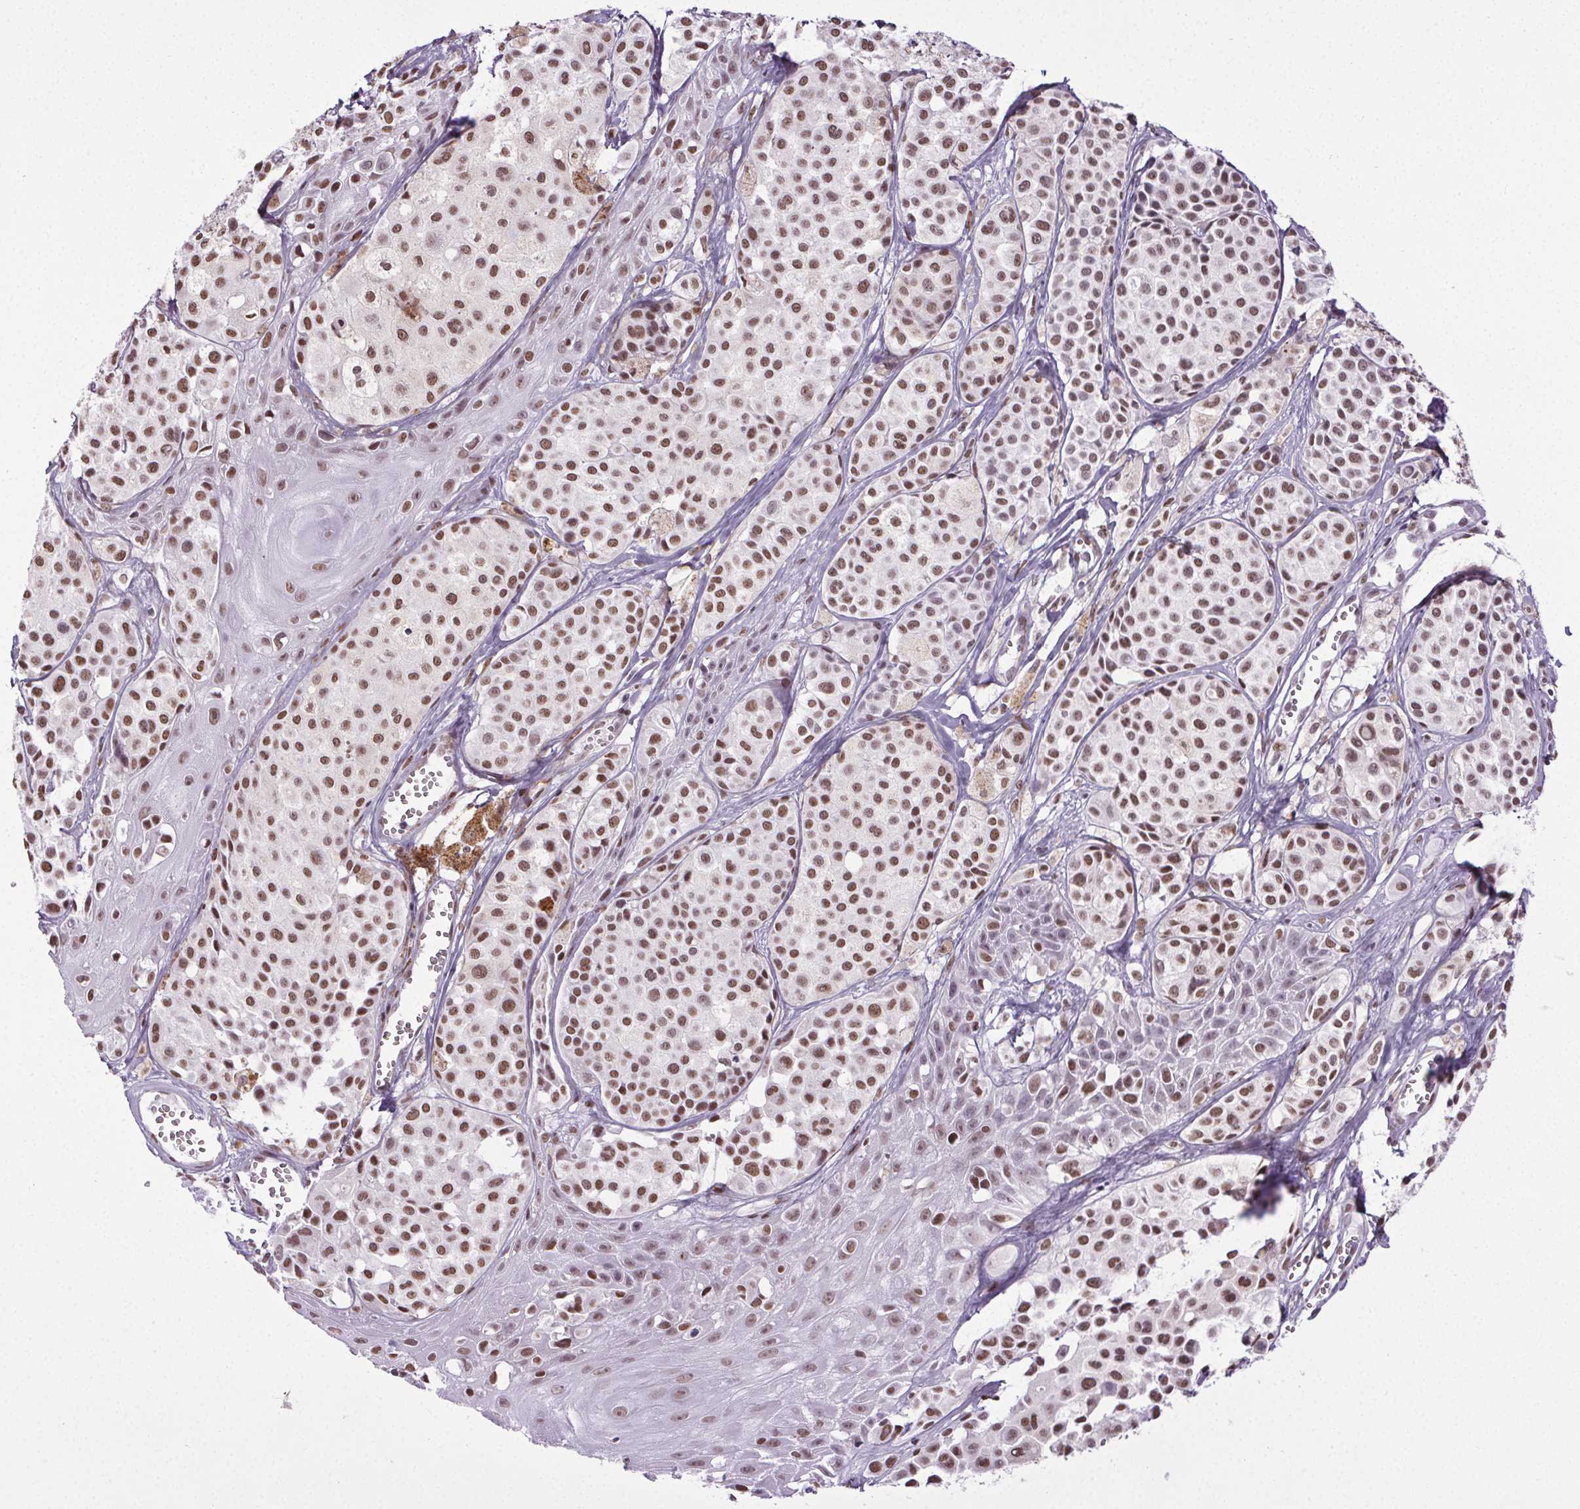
{"staining": {"intensity": "moderate", "quantity": ">75%", "location": "nuclear"}, "tissue": "melanoma", "cell_type": "Tumor cells", "image_type": "cancer", "snomed": [{"axis": "morphology", "description": "Malignant melanoma, NOS"}, {"axis": "topography", "description": "Skin"}], "caption": "Immunohistochemistry of malignant melanoma exhibits medium levels of moderate nuclear staining in about >75% of tumor cells.", "gene": "GP6", "patient": {"sex": "male", "age": 77}}